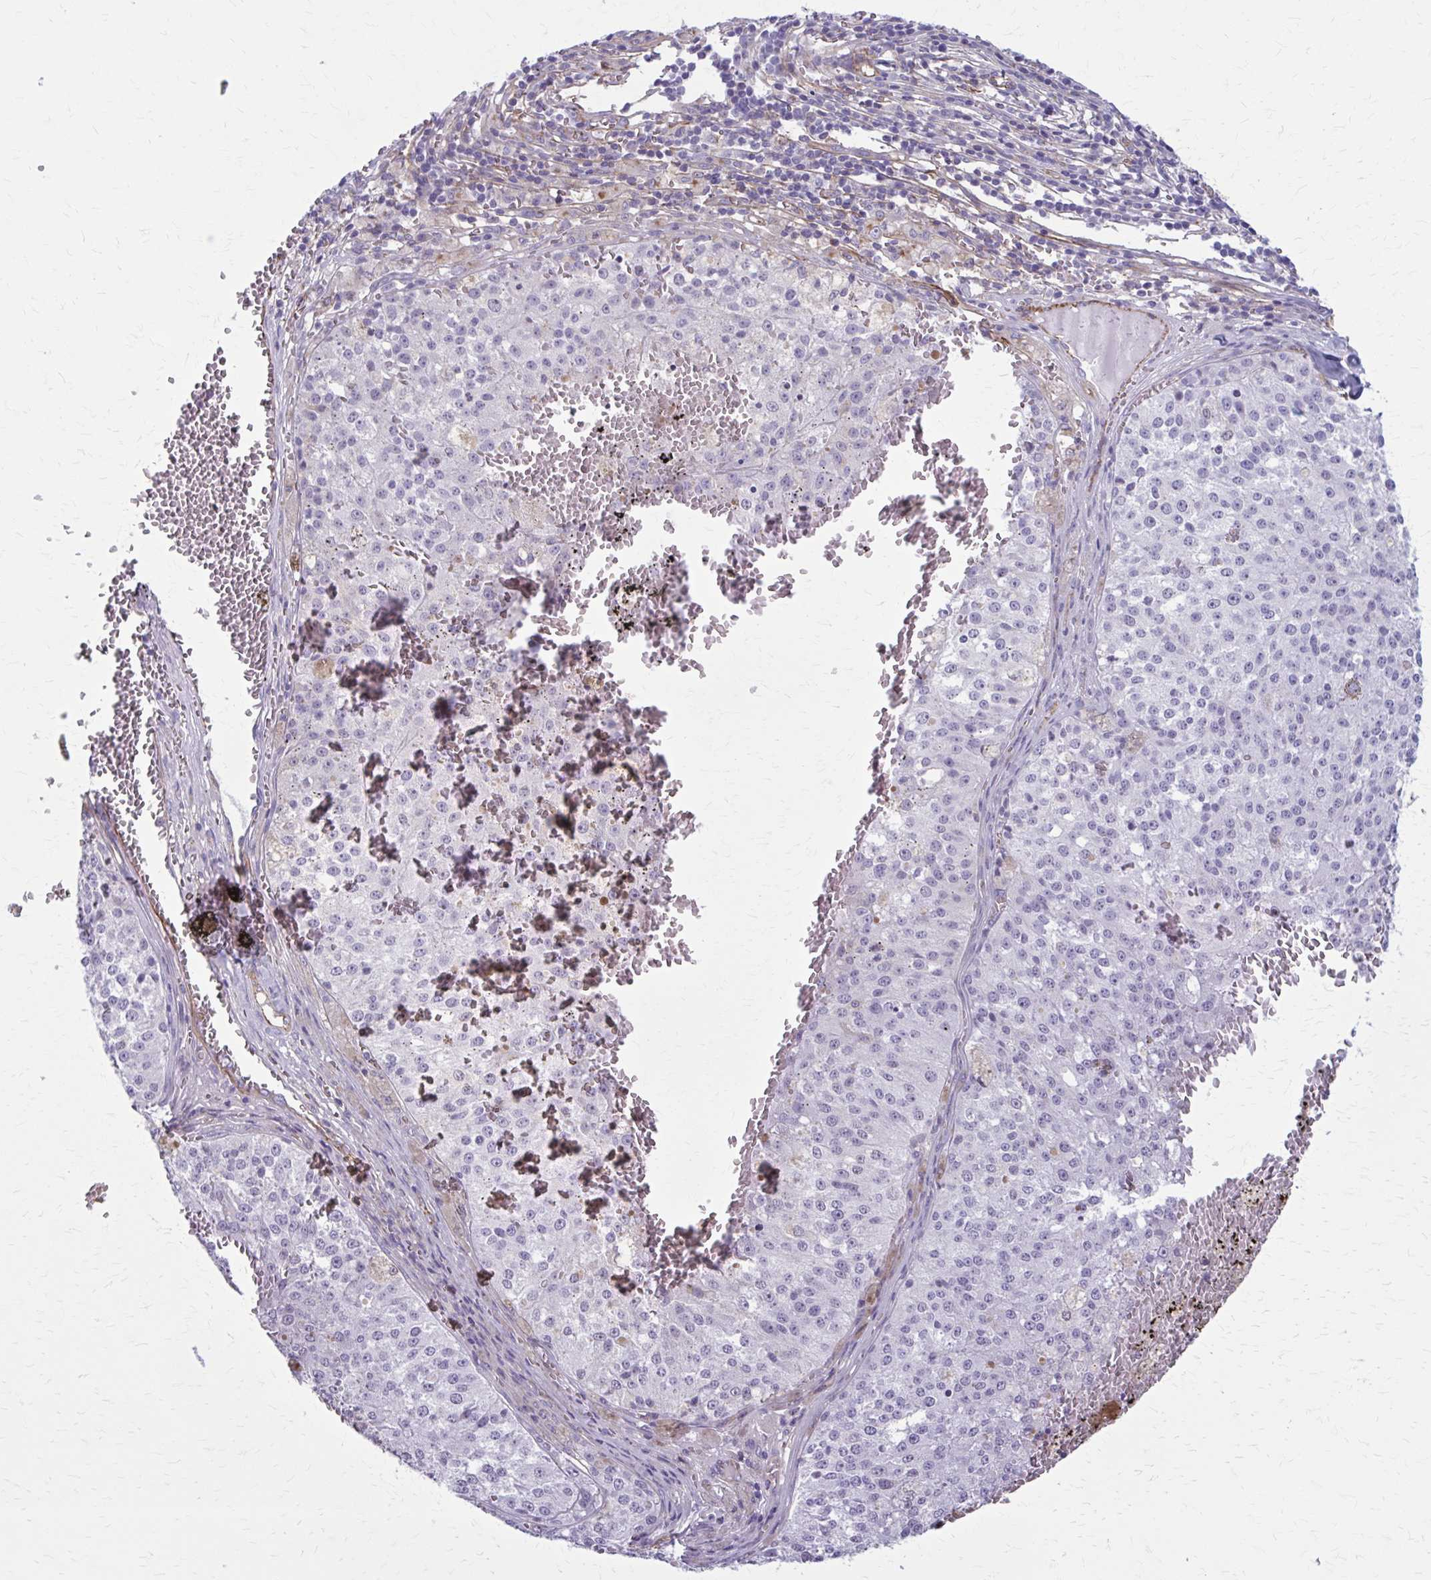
{"staining": {"intensity": "negative", "quantity": "none", "location": "none"}, "tissue": "melanoma", "cell_type": "Tumor cells", "image_type": "cancer", "snomed": [{"axis": "morphology", "description": "Malignant melanoma, Metastatic site"}, {"axis": "topography", "description": "Lymph node"}], "caption": "This is an immunohistochemistry (IHC) photomicrograph of melanoma. There is no positivity in tumor cells.", "gene": "ZDHHC7", "patient": {"sex": "female", "age": 64}}